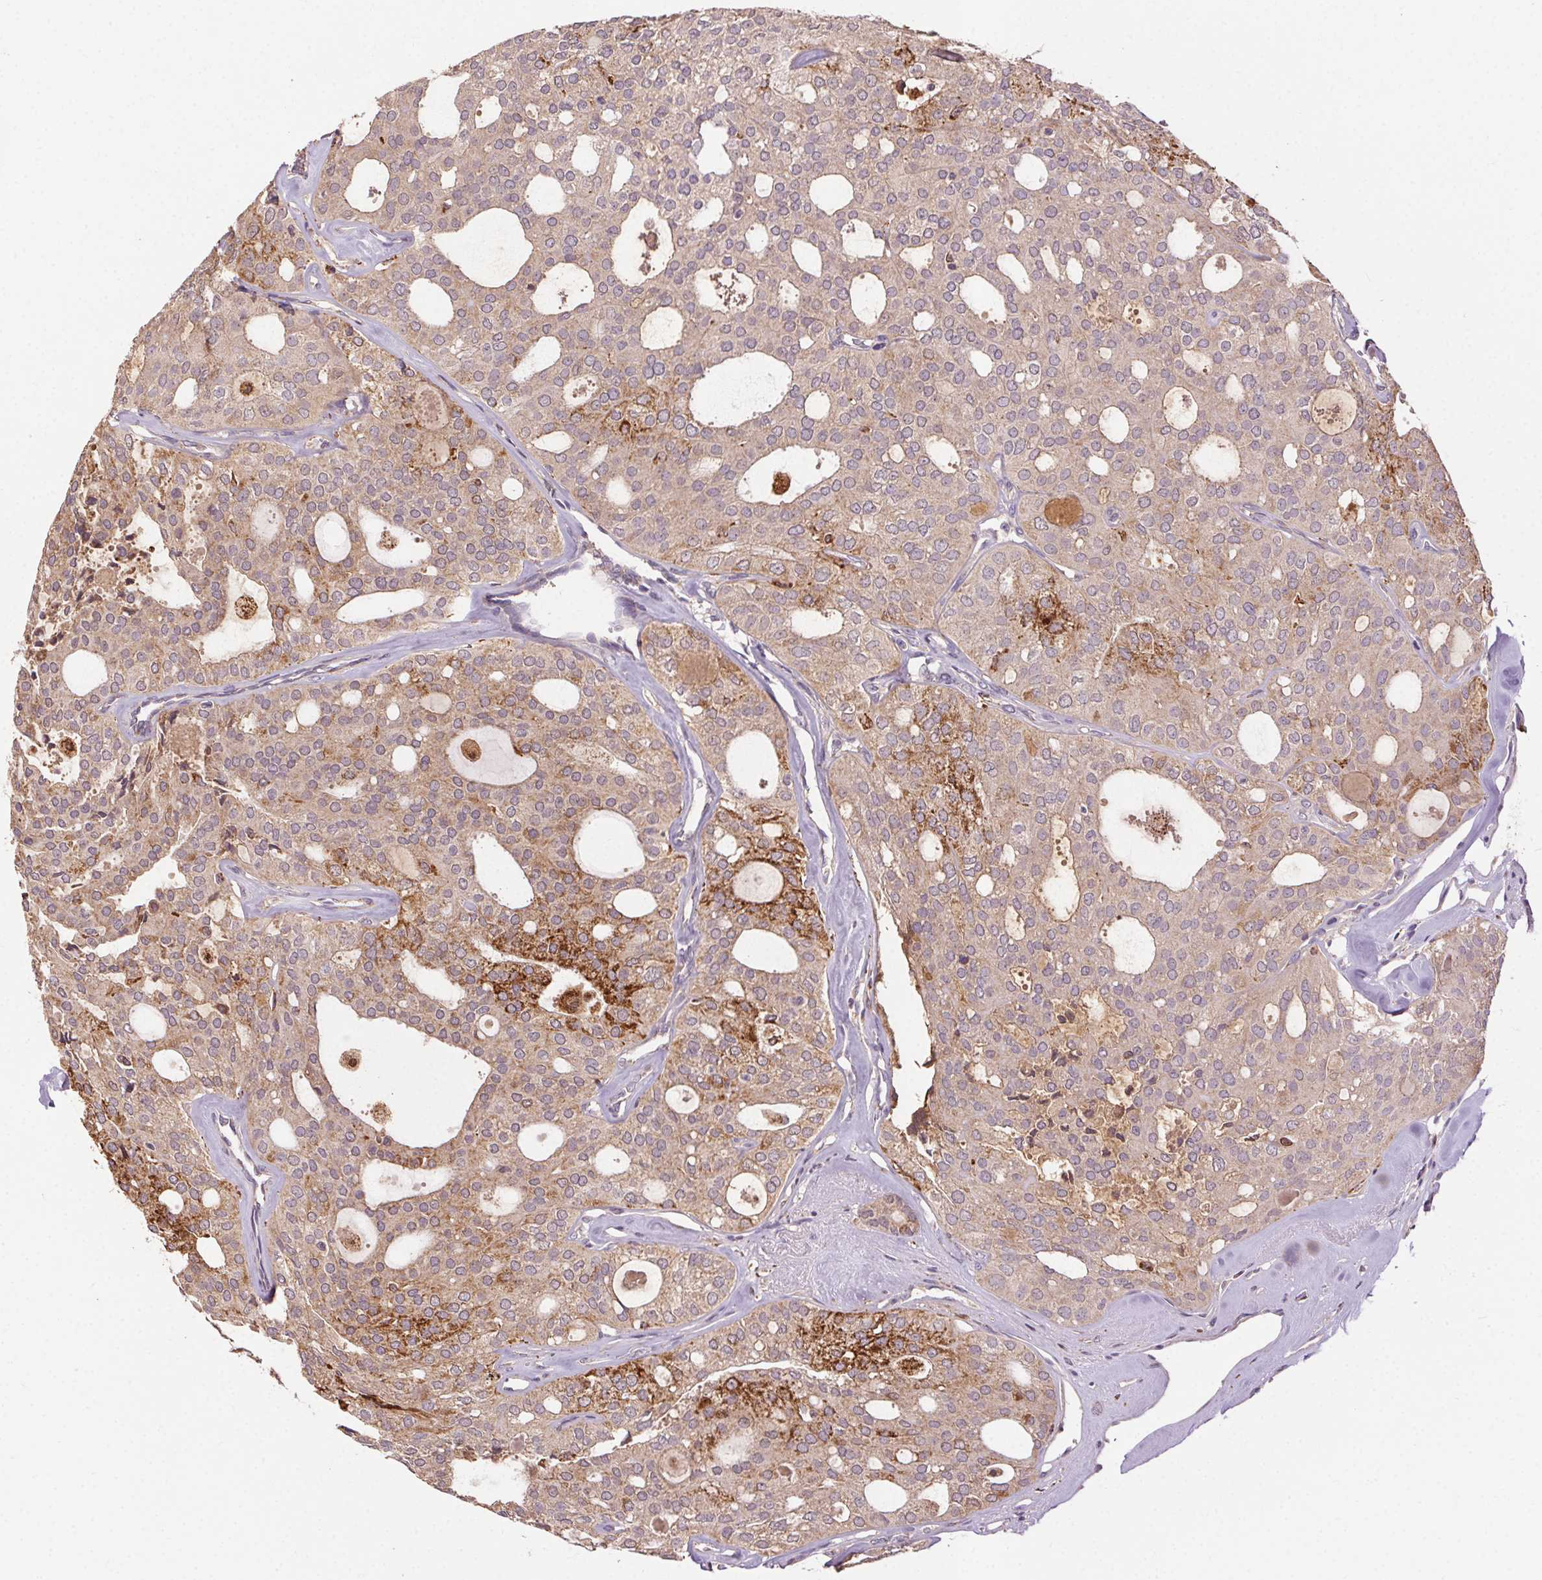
{"staining": {"intensity": "weak", "quantity": ">75%", "location": "cytoplasmic/membranous"}, "tissue": "thyroid cancer", "cell_type": "Tumor cells", "image_type": "cancer", "snomed": [{"axis": "morphology", "description": "Follicular adenoma carcinoma, NOS"}, {"axis": "topography", "description": "Thyroid gland"}], "caption": "A photomicrograph of thyroid cancer (follicular adenoma carcinoma) stained for a protein exhibits weak cytoplasmic/membranous brown staining in tumor cells.", "gene": "FNBP1L", "patient": {"sex": "male", "age": 75}}